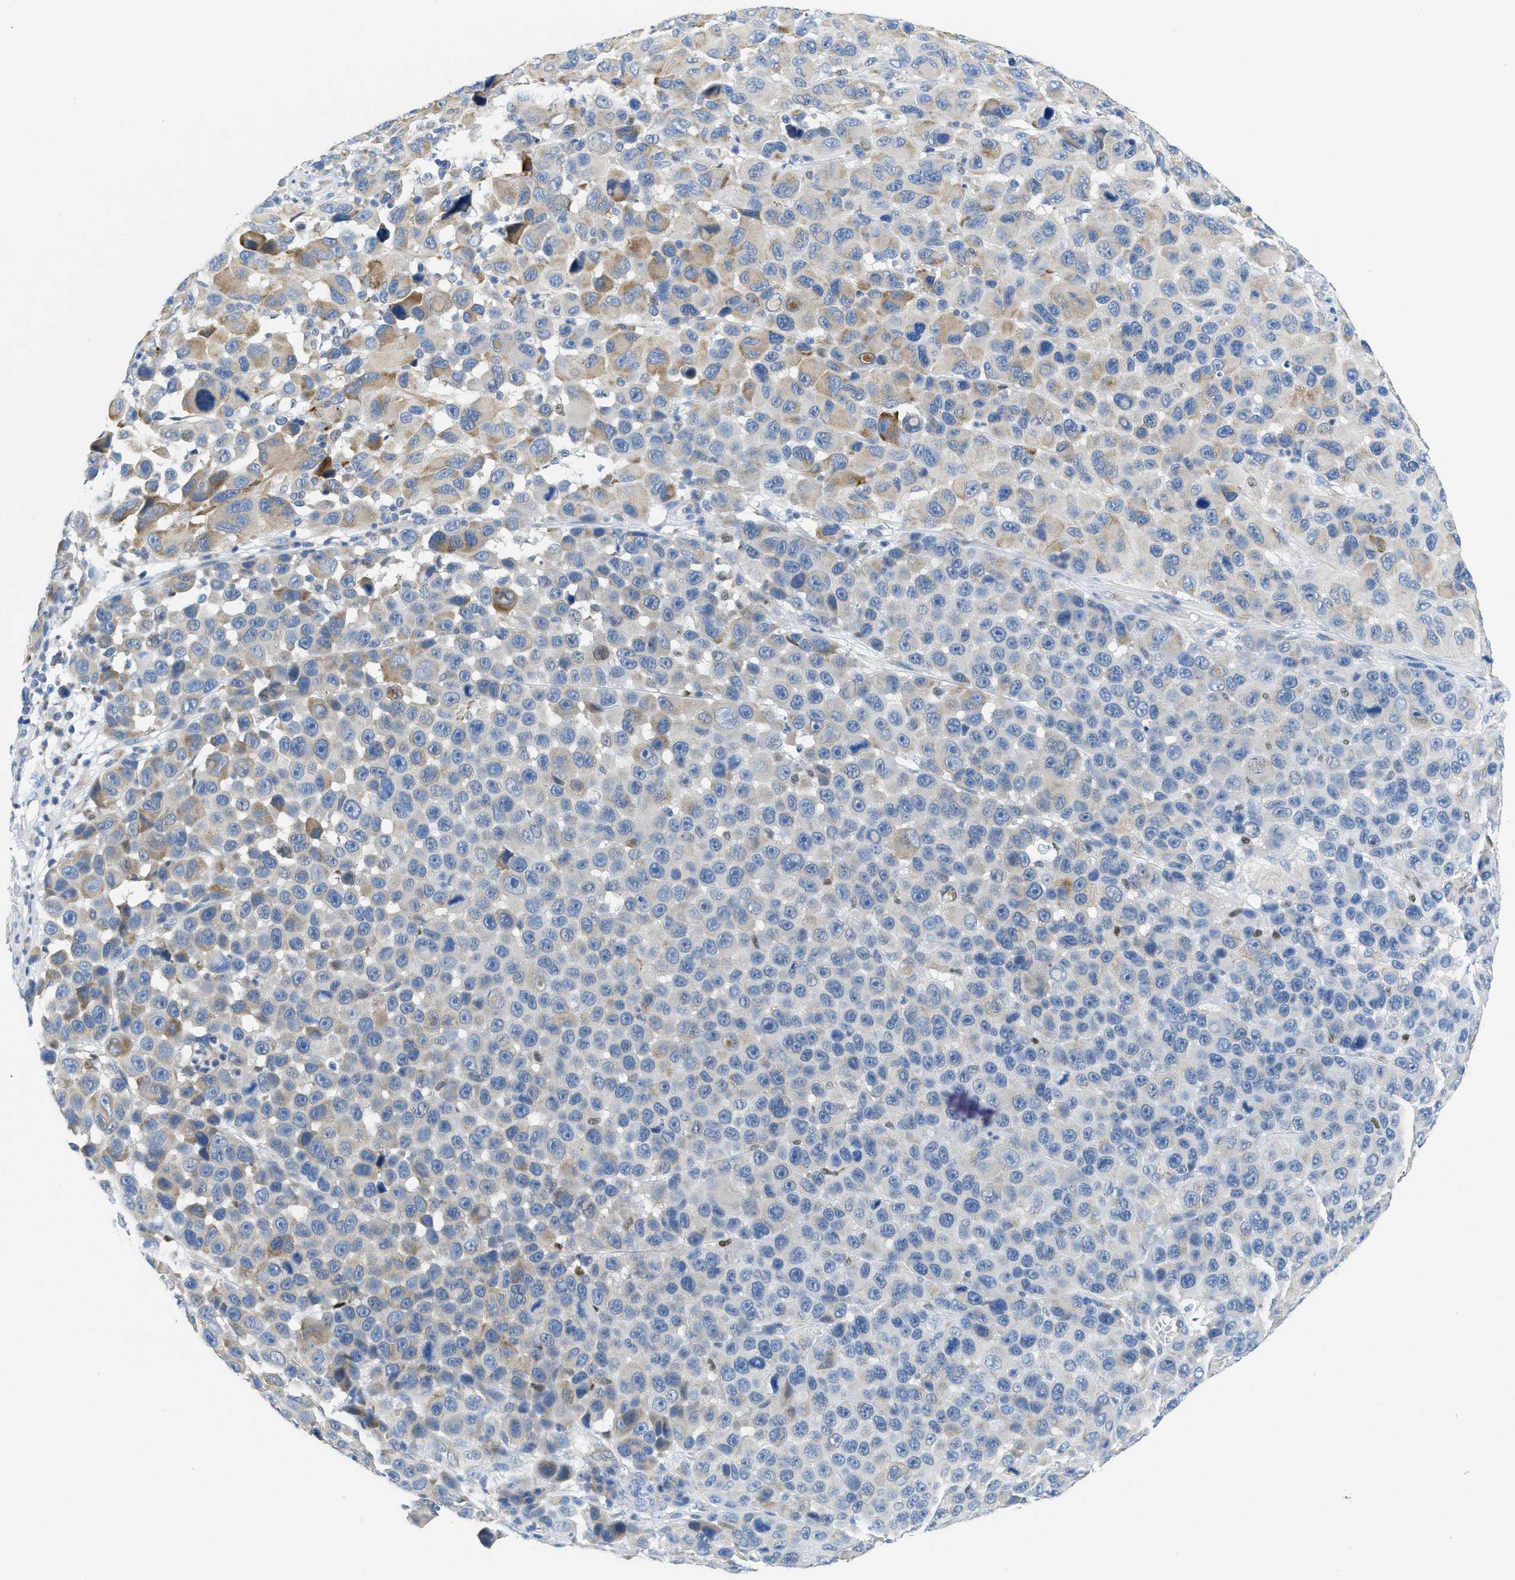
{"staining": {"intensity": "weak", "quantity": "<25%", "location": "cytoplasmic/membranous"}, "tissue": "melanoma", "cell_type": "Tumor cells", "image_type": "cancer", "snomed": [{"axis": "morphology", "description": "Malignant melanoma, NOS"}, {"axis": "topography", "description": "Skin"}], "caption": "Tumor cells are negative for protein expression in human melanoma. (DAB (3,3'-diaminobenzidine) IHC with hematoxylin counter stain).", "gene": "PTDSS1", "patient": {"sex": "male", "age": 53}}